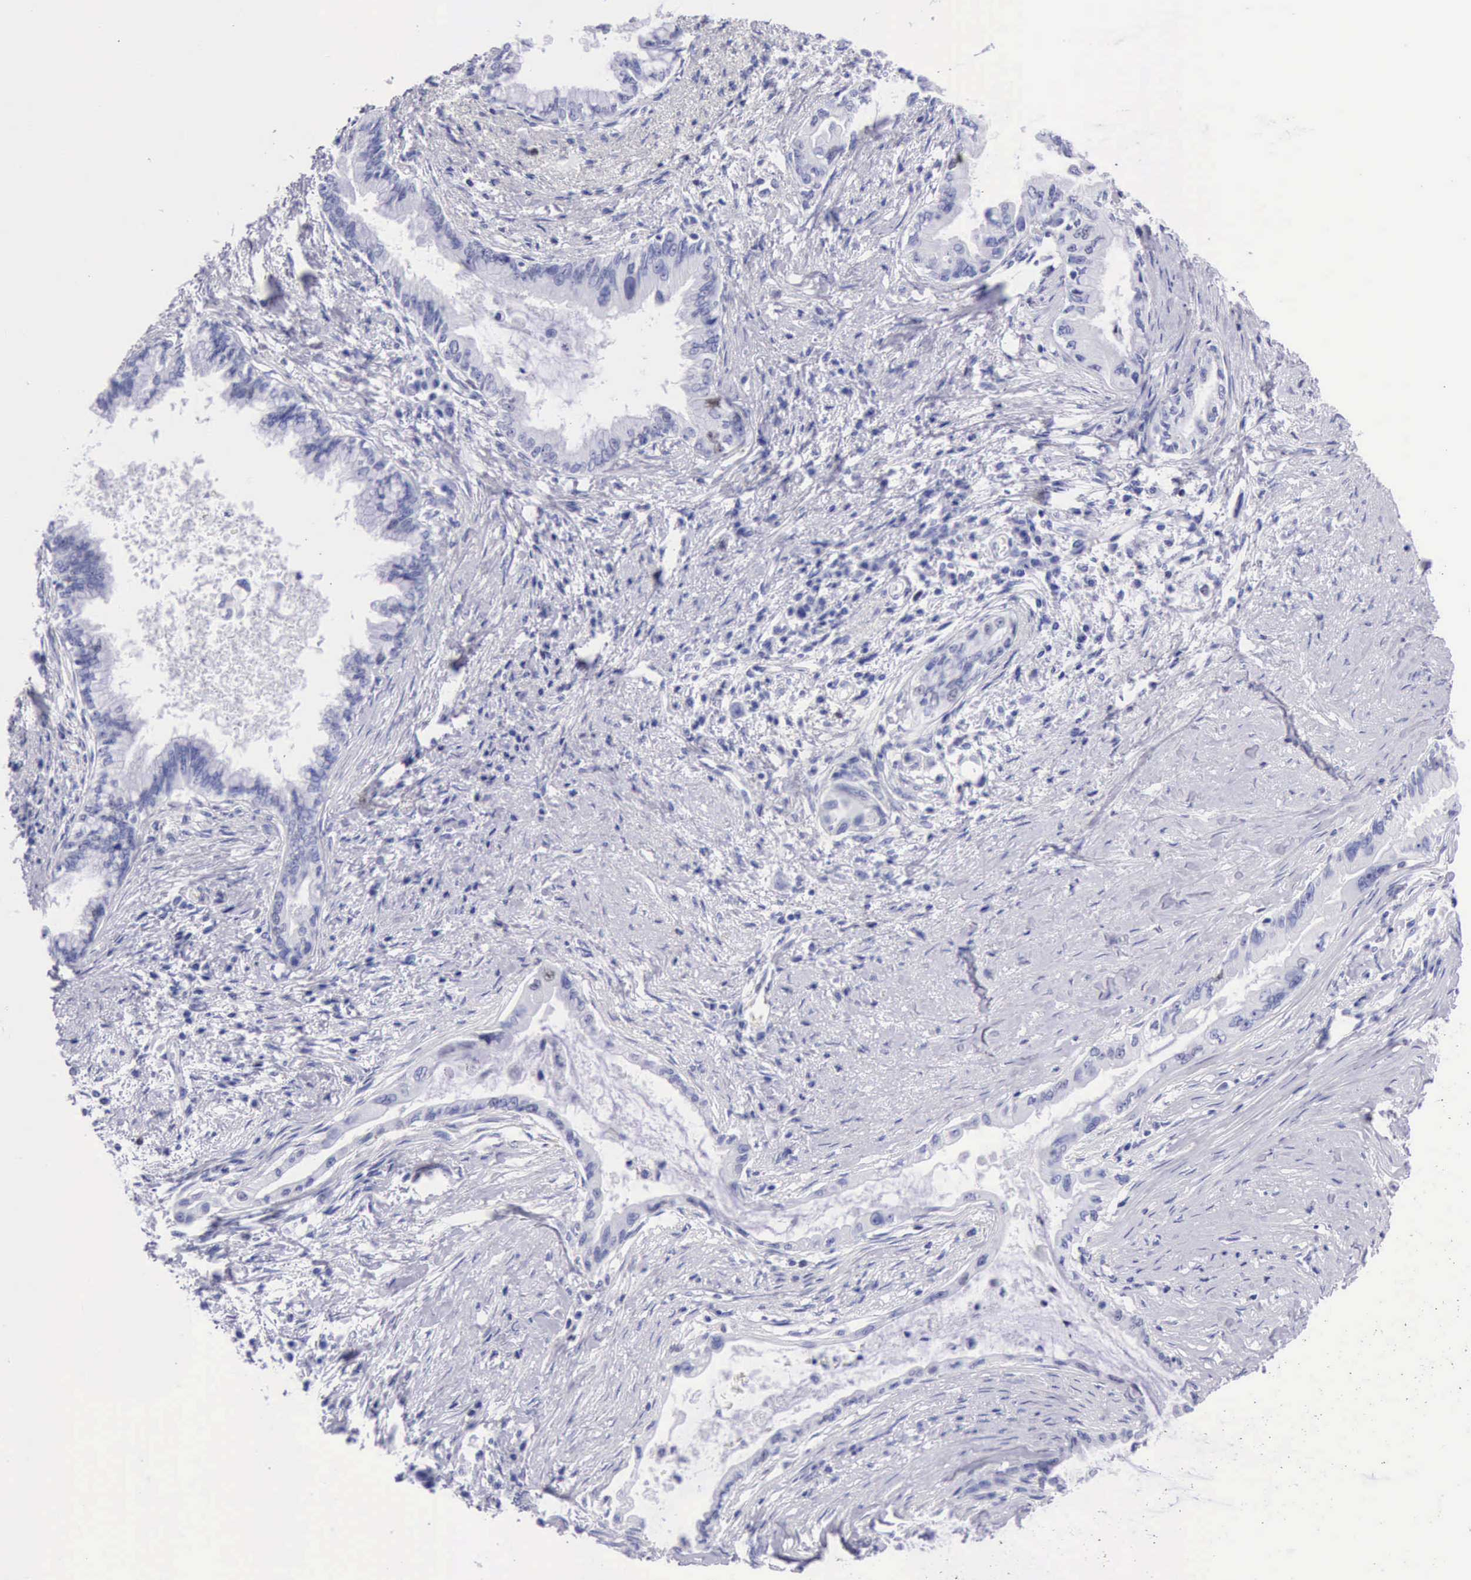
{"staining": {"intensity": "negative", "quantity": "none", "location": "none"}, "tissue": "pancreatic cancer", "cell_type": "Tumor cells", "image_type": "cancer", "snomed": [{"axis": "morphology", "description": "Adenocarcinoma, NOS"}, {"axis": "topography", "description": "Pancreas"}], "caption": "Pancreatic cancer (adenocarcinoma) was stained to show a protein in brown. There is no significant staining in tumor cells. Brightfield microscopy of IHC stained with DAB (3,3'-diaminobenzidine) (brown) and hematoxylin (blue), captured at high magnification.", "gene": "MCM2", "patient": {"sex": "female", "age": 64}}